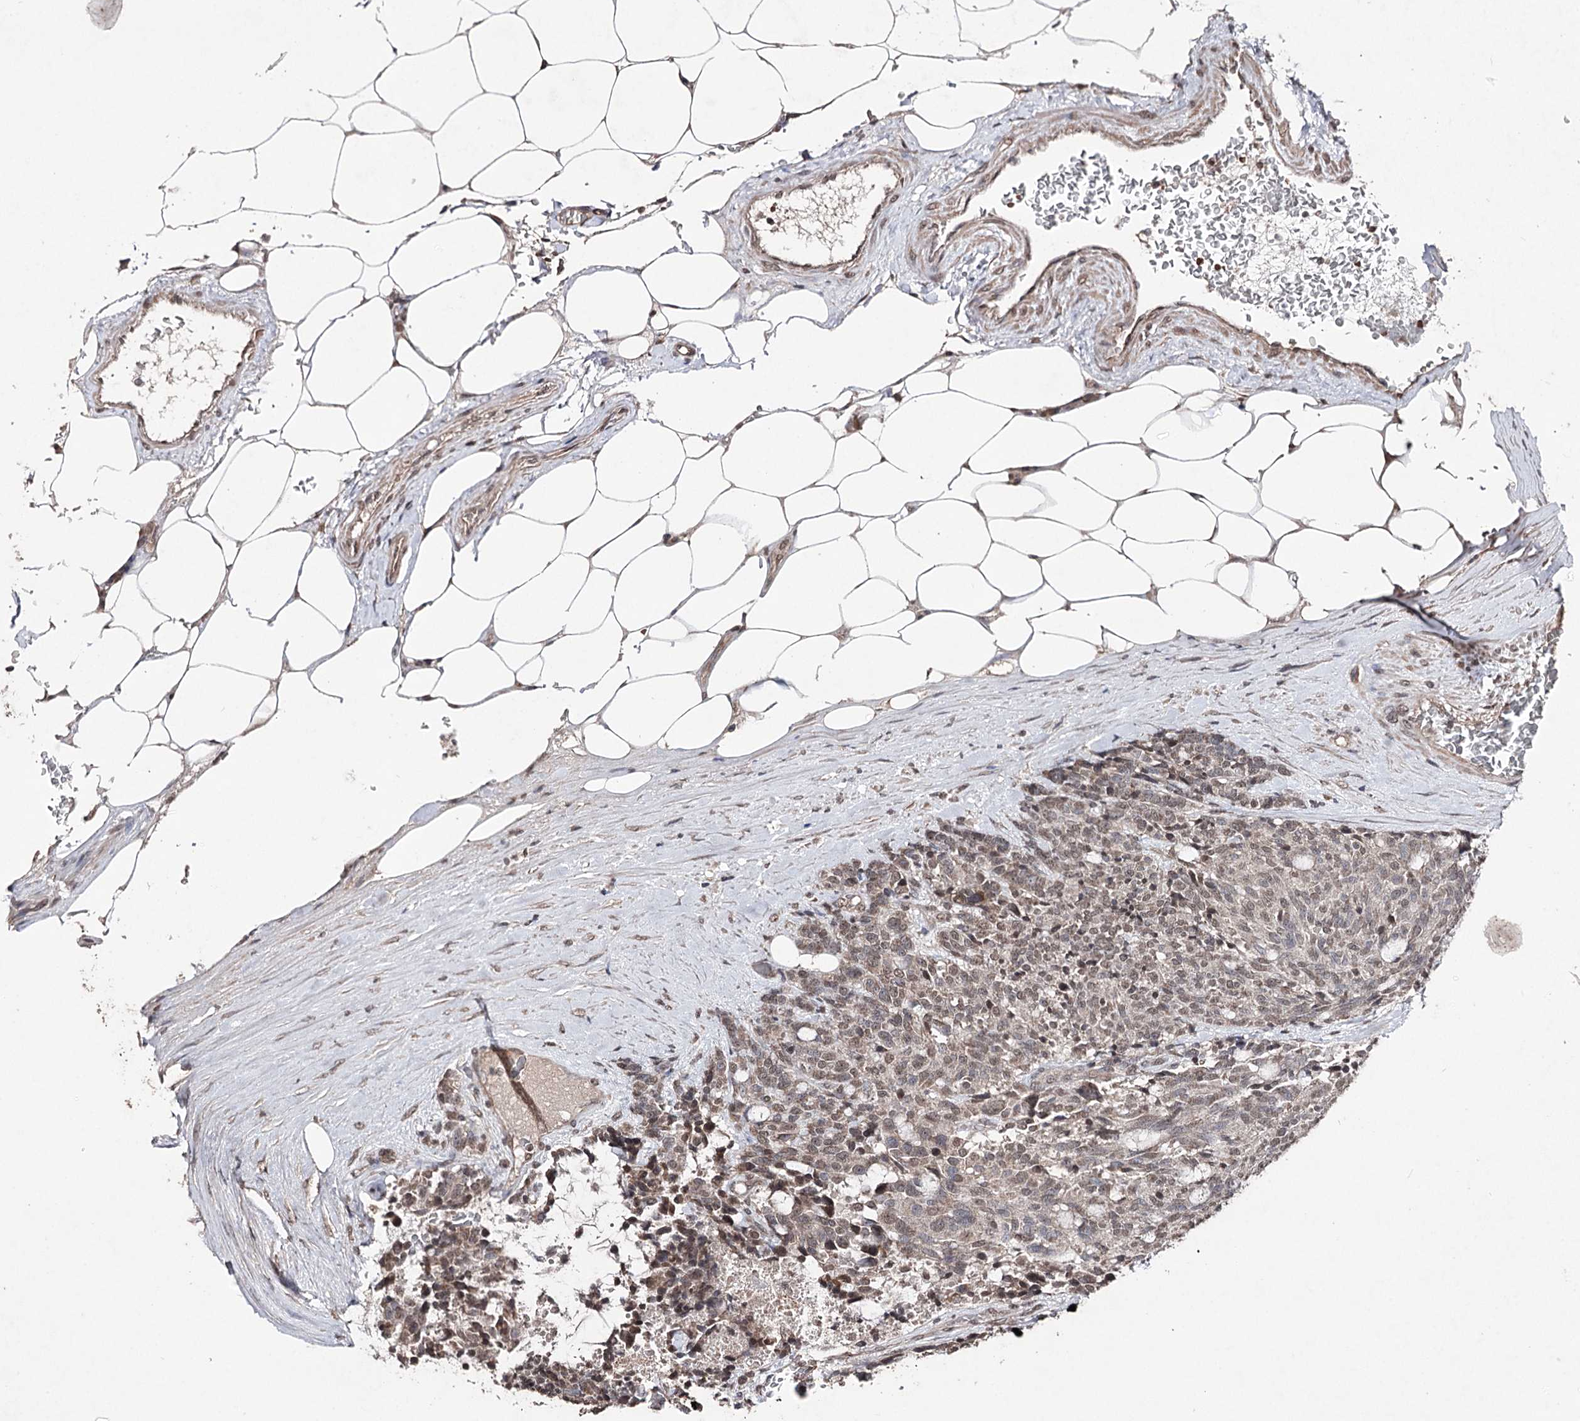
{"staining": {"intensity": "weak", "quantity": "25%-75%", "location": "nuclear"}, "tissue": "carcinoid", "cell_type": "Tumor cells", "image_type": "cancer", "snomed": [{"axis": "morphology", "description": "Carcinoid, malignant, NOS"}, {"axis": "topography", "description": "Pancreas"}], "caption": "Immunohistochemistry (IHC) histopathology image of human carcinoid stained for a protein (brown), which shows low levels of weak nuclear staining in approximately 25%-75% of tumor cells.", "gene": "ATG14", "patient": {"sex": "female", "age": 54}}